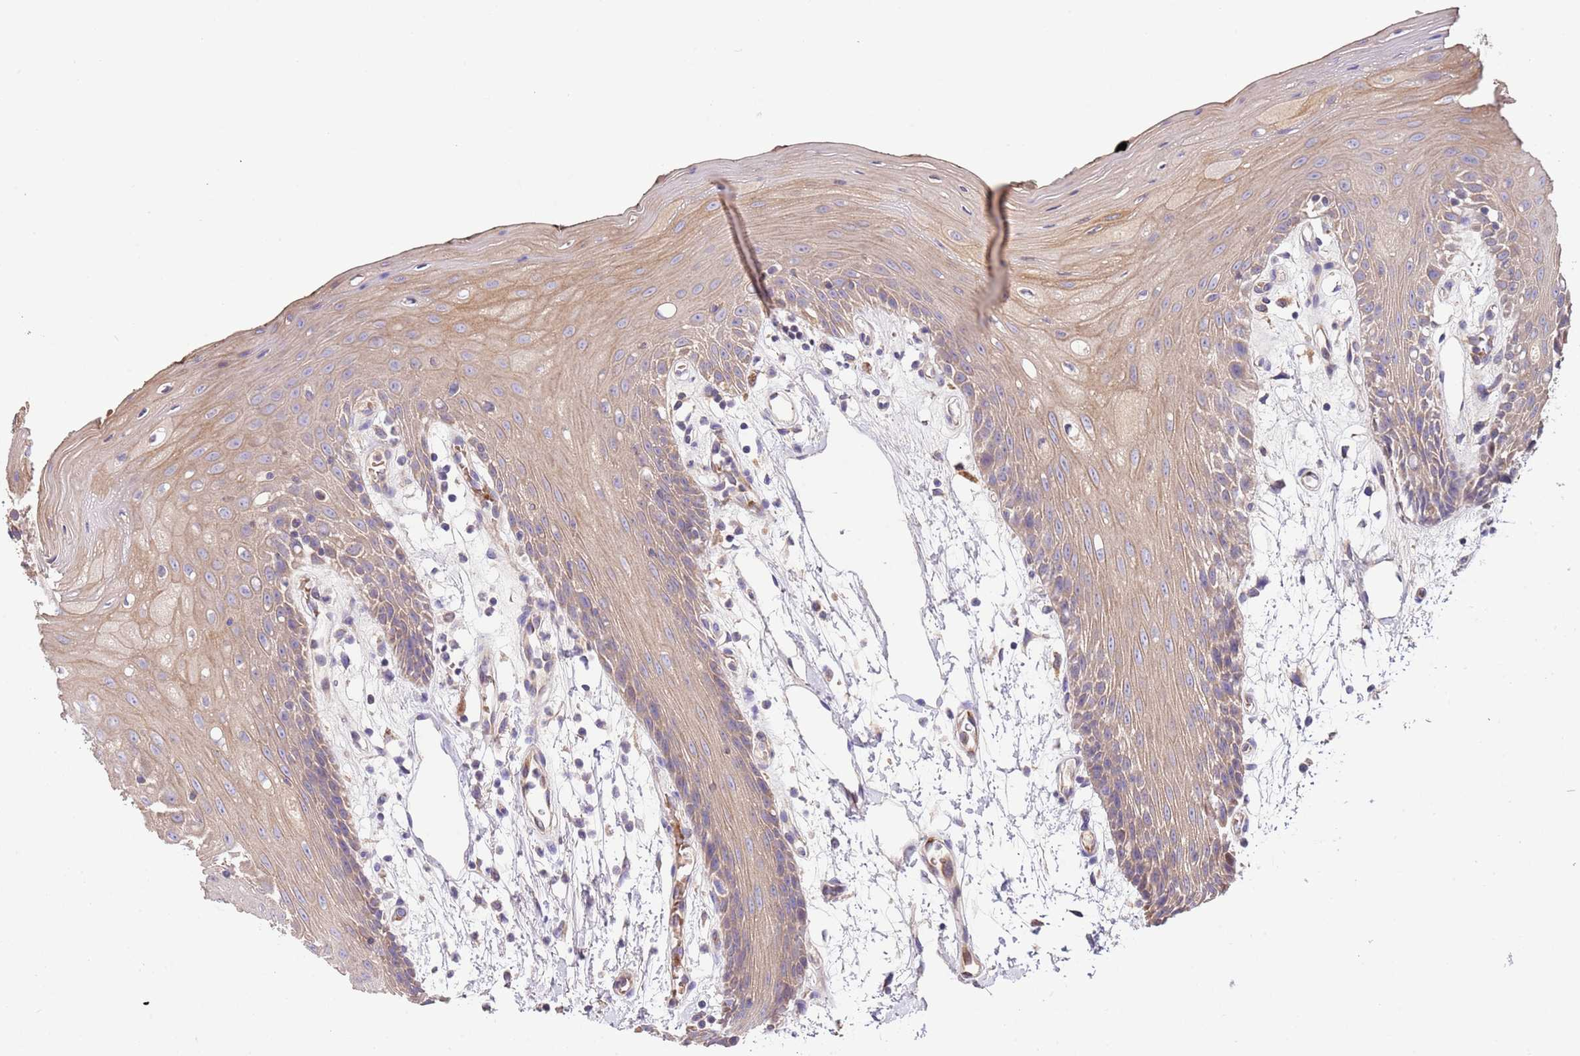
{"staining": {"intensity": "weak", "quantity": ">75%", "location": "cytoplasmic/membranous"}, "tissue": "oral mucosa", "cell_type": "Squamous epithelial cells", "image_type": "normal", "snomed": [{"axis": "morphology", "description": "Normal tissue, NOS"}, {"axis": "topography", "description": "Oral tissue"}, {"axis": "topography", "description": "Tounge, NOS"}], "caption": "Benign oral mucosa was stained to show a protein in brown. There is low levels of weak cytoplasmic/membranous positivity in about >75% of squamous epithelial cells.", "gene": "FAM89B", "patient": {"sex": "female", "age": 59}}